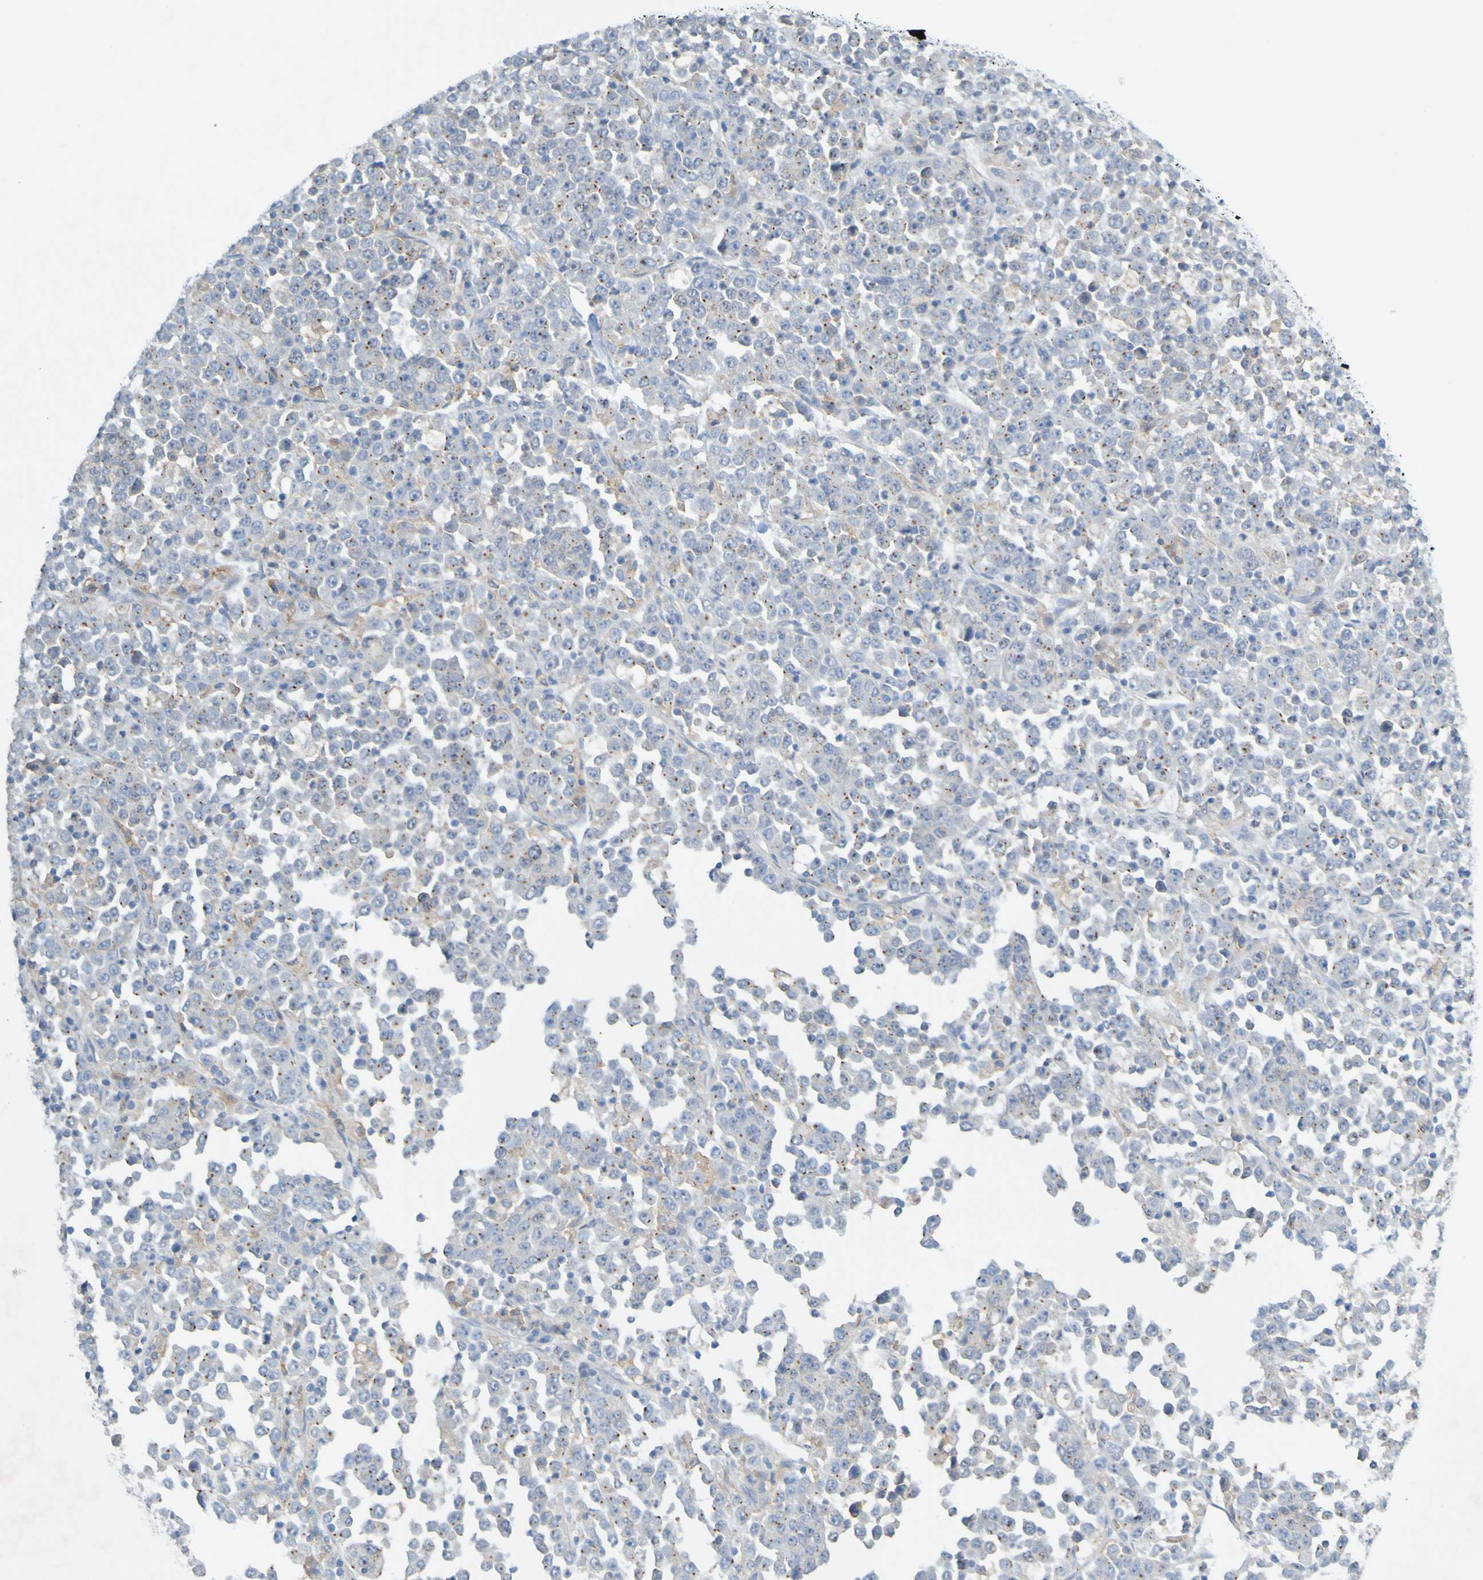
{"staining": {"intensity": "weak", "quantity": "<25%", "location": "cytoplasmic/membranous"}, "tissue": "stomach cancer", "cell_type": "Tumor cells", "image_type": "cancer", "snomed": [{"axis": "morphology", "description": "Normal tissue, NOS"}, {"axis": "morphology", "description": "Adenocarcinoma, NOS"}, {"axis": "topography", "description": "Stomach, upper"}, {"axis": "topography", "description": "Stomach"}], "caption": "Human stomach cancer stained for a protein using immunohistochemistry (IHC) reveals no staining in tumor cells.", "gene": "LILRB5", "patient": {"sex": "male", "age": 59}}